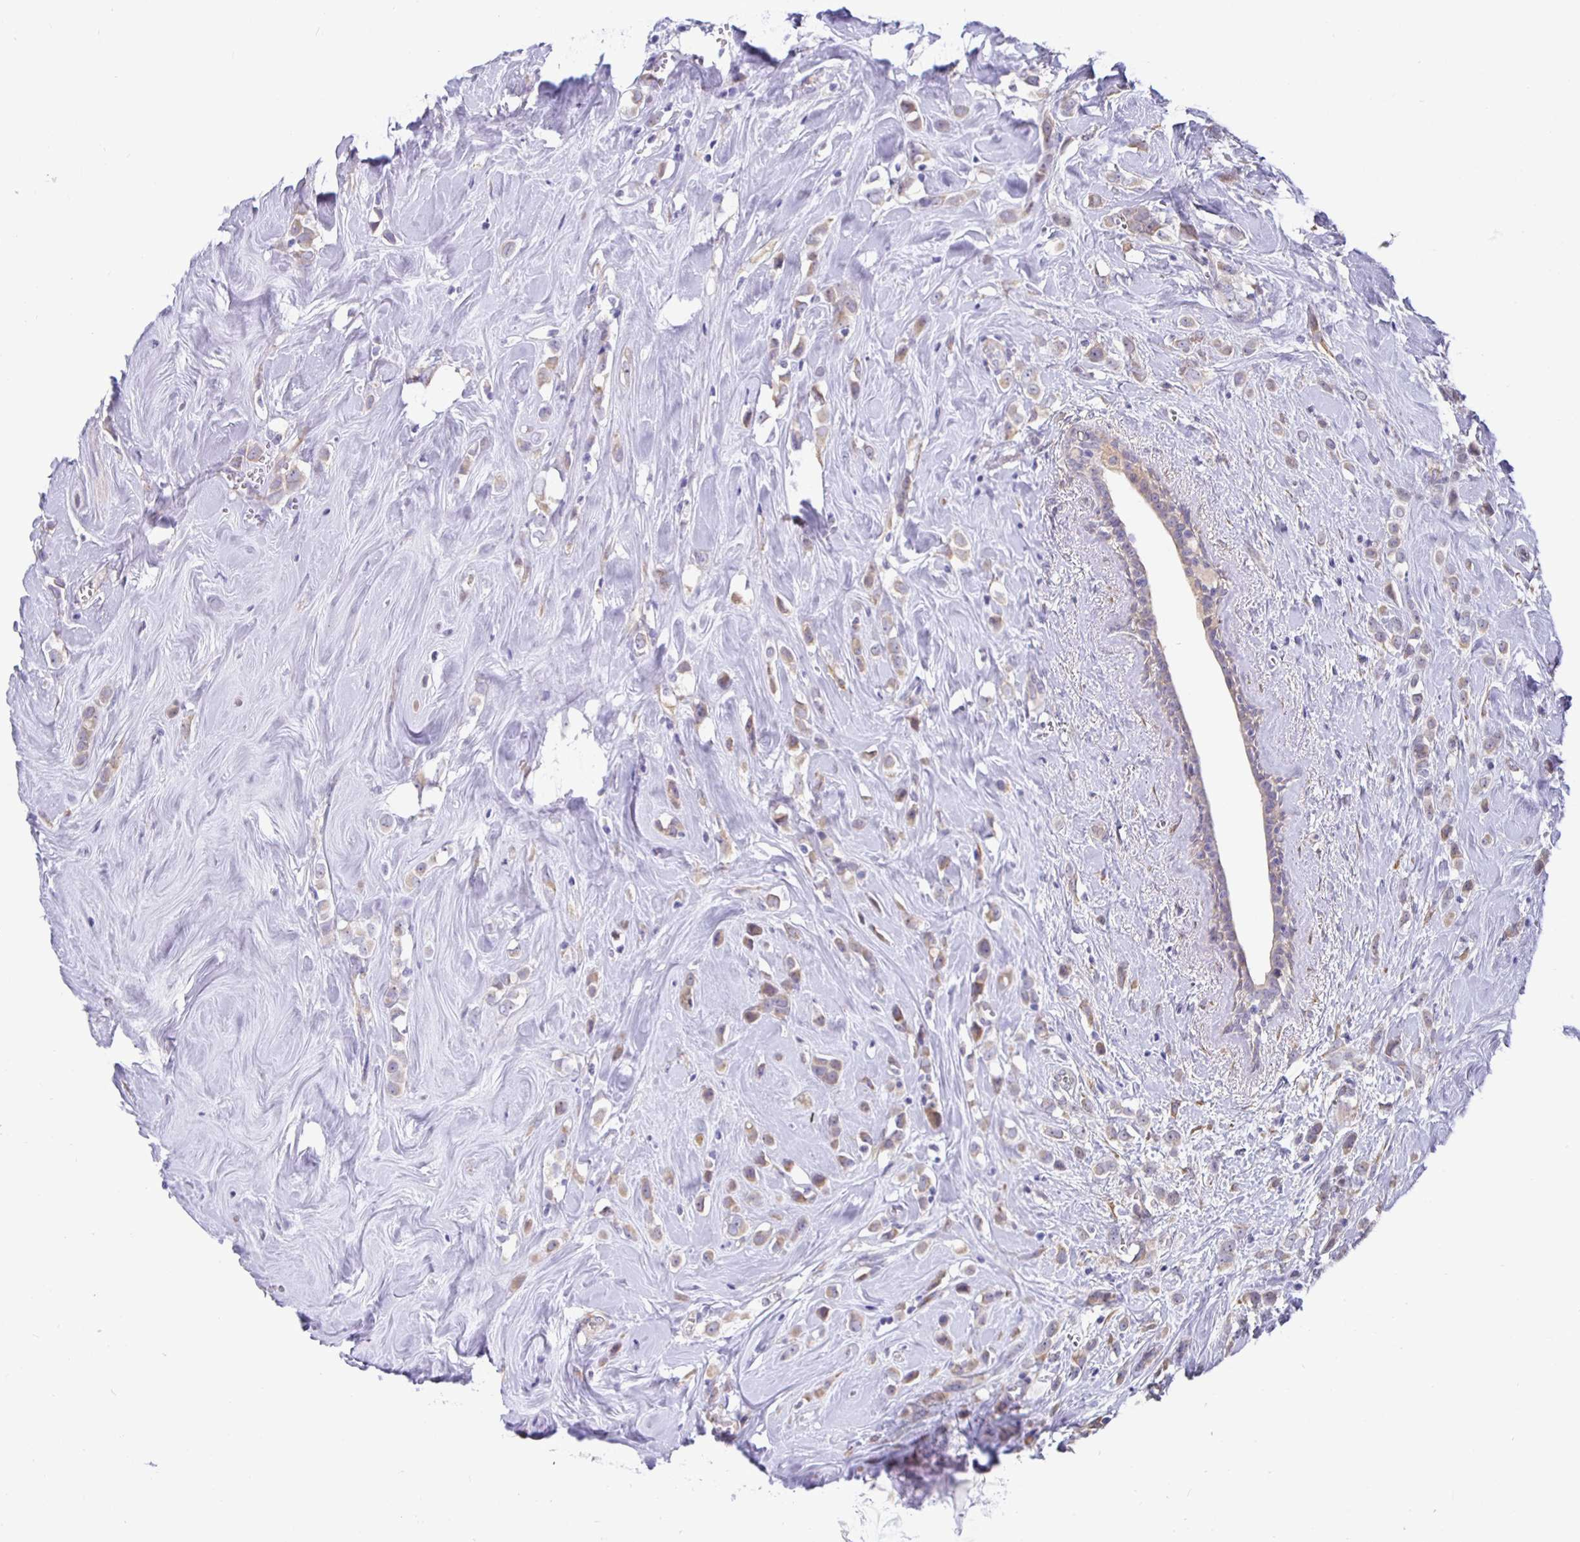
{"staining": {"intensity": "weak", "quantity": "<25%", "location": "cytoplasmic/membranous"}, "tissue": "breast cancer", "cell_type": "Tumor cells", "image_type": "cancer", "snomed": [{"axis": "morphology", "description": "Duct carcinoma"}, {"axis": "topography", "description": "Breast"}], "caption": "The immunohistochemistry (IHC) photomicrograph has no significant expression in tumor cells of breast cancer (infiltrating ductal carcinoma) tissue.", "gene": "DNAI2", "patient": {"sex": "female", "age": 80}}